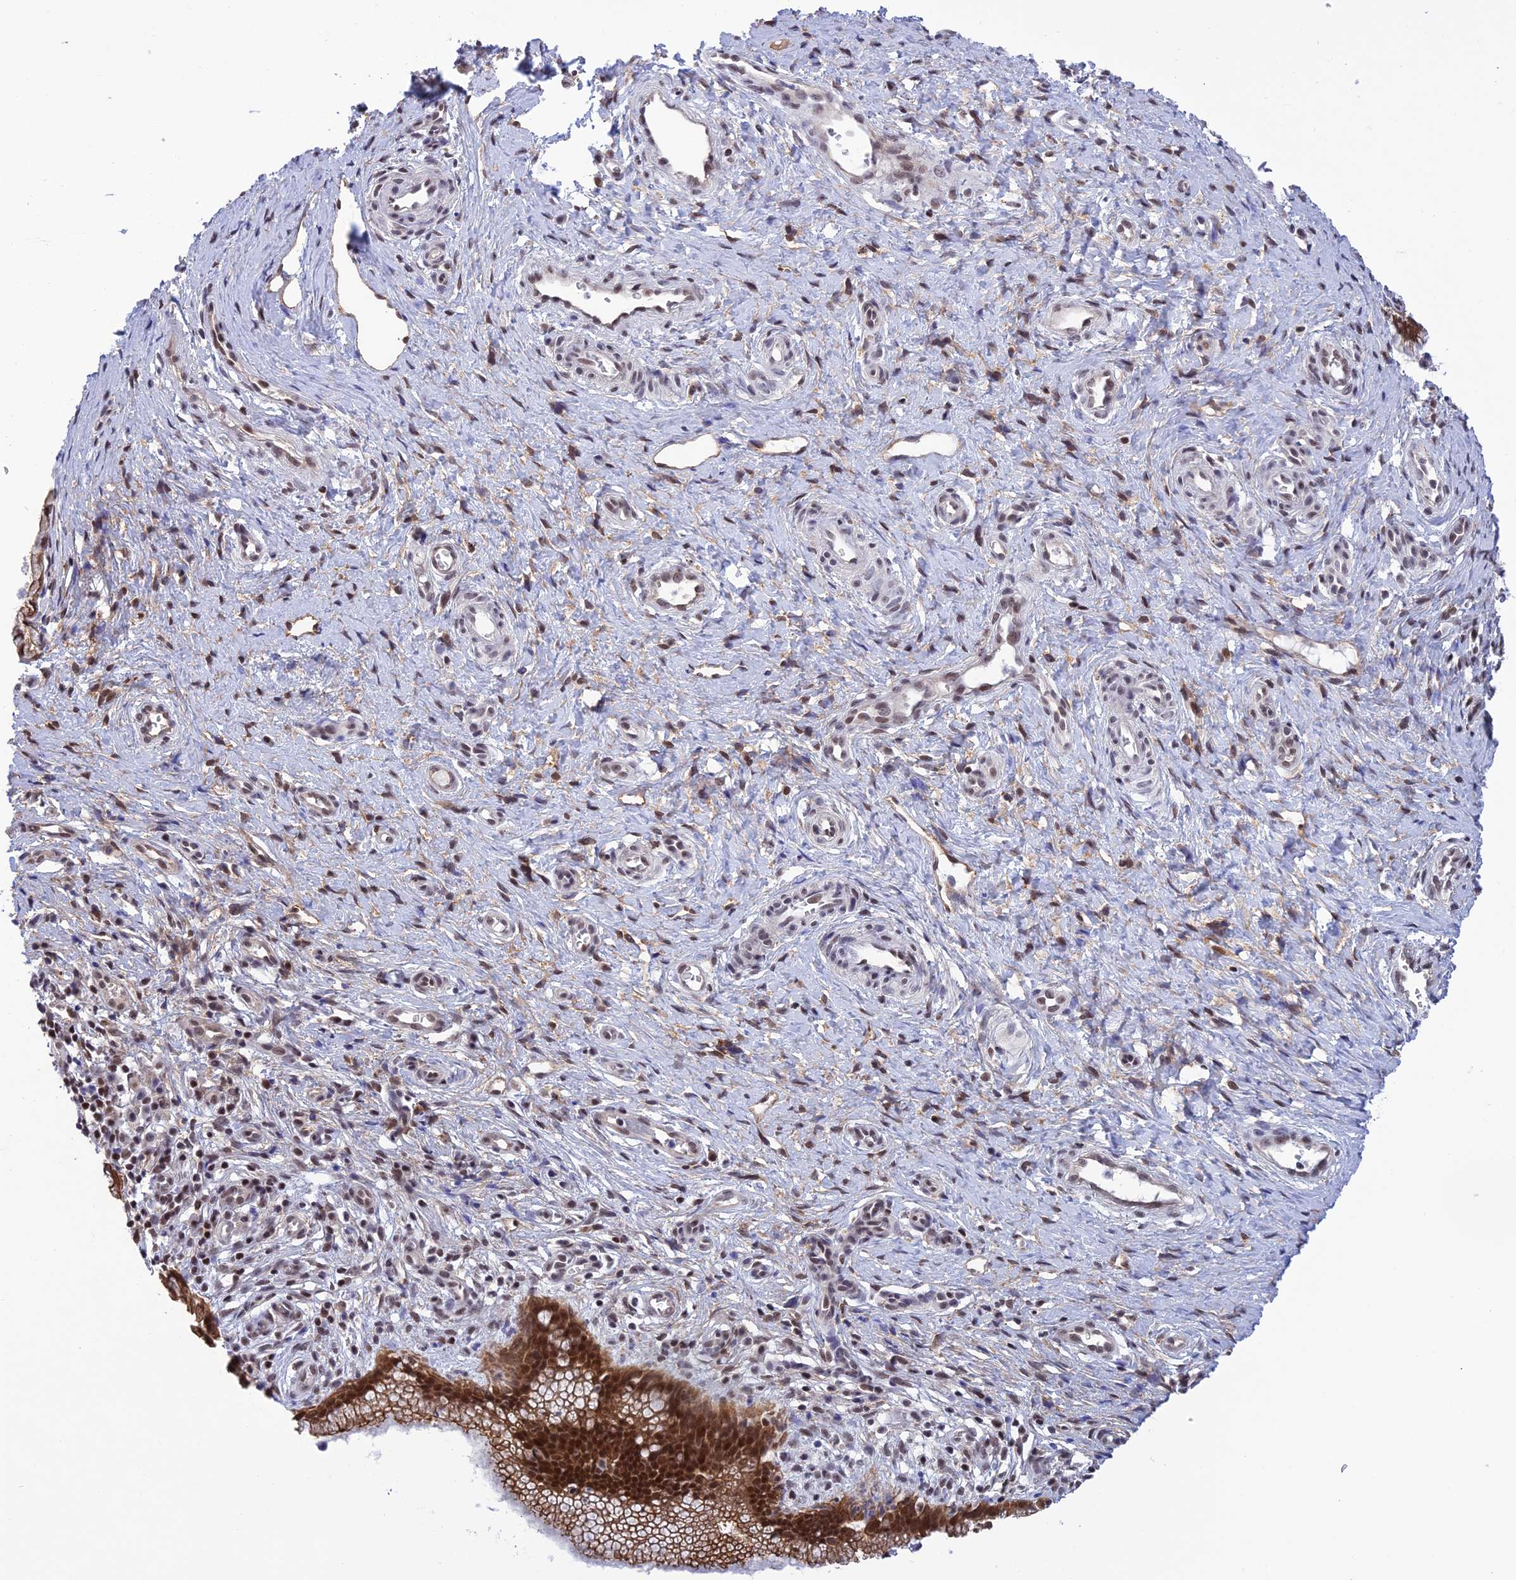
{"staining": {"intensity": "strong", "quantity": ">75%", "location": "cytoplasmic/membranous,nuclear"}, "tissue": "cervix", "cell_type": "Glandular cells", "image_type": "normal", "snomed": [{"axis": "morphology", "description": "Normal tissue, NOS"}, {"axis": "topography", "description": "Cervix"}], "caption": "Immunohistochemical staining of benign cervix exhibits >75% levels of strong cytoplasmic/membranous,nuclear protein expression in about >75% of glandular cells.", "gene": "TCEA1", "patient": {"sex": "female", "age": 36}}